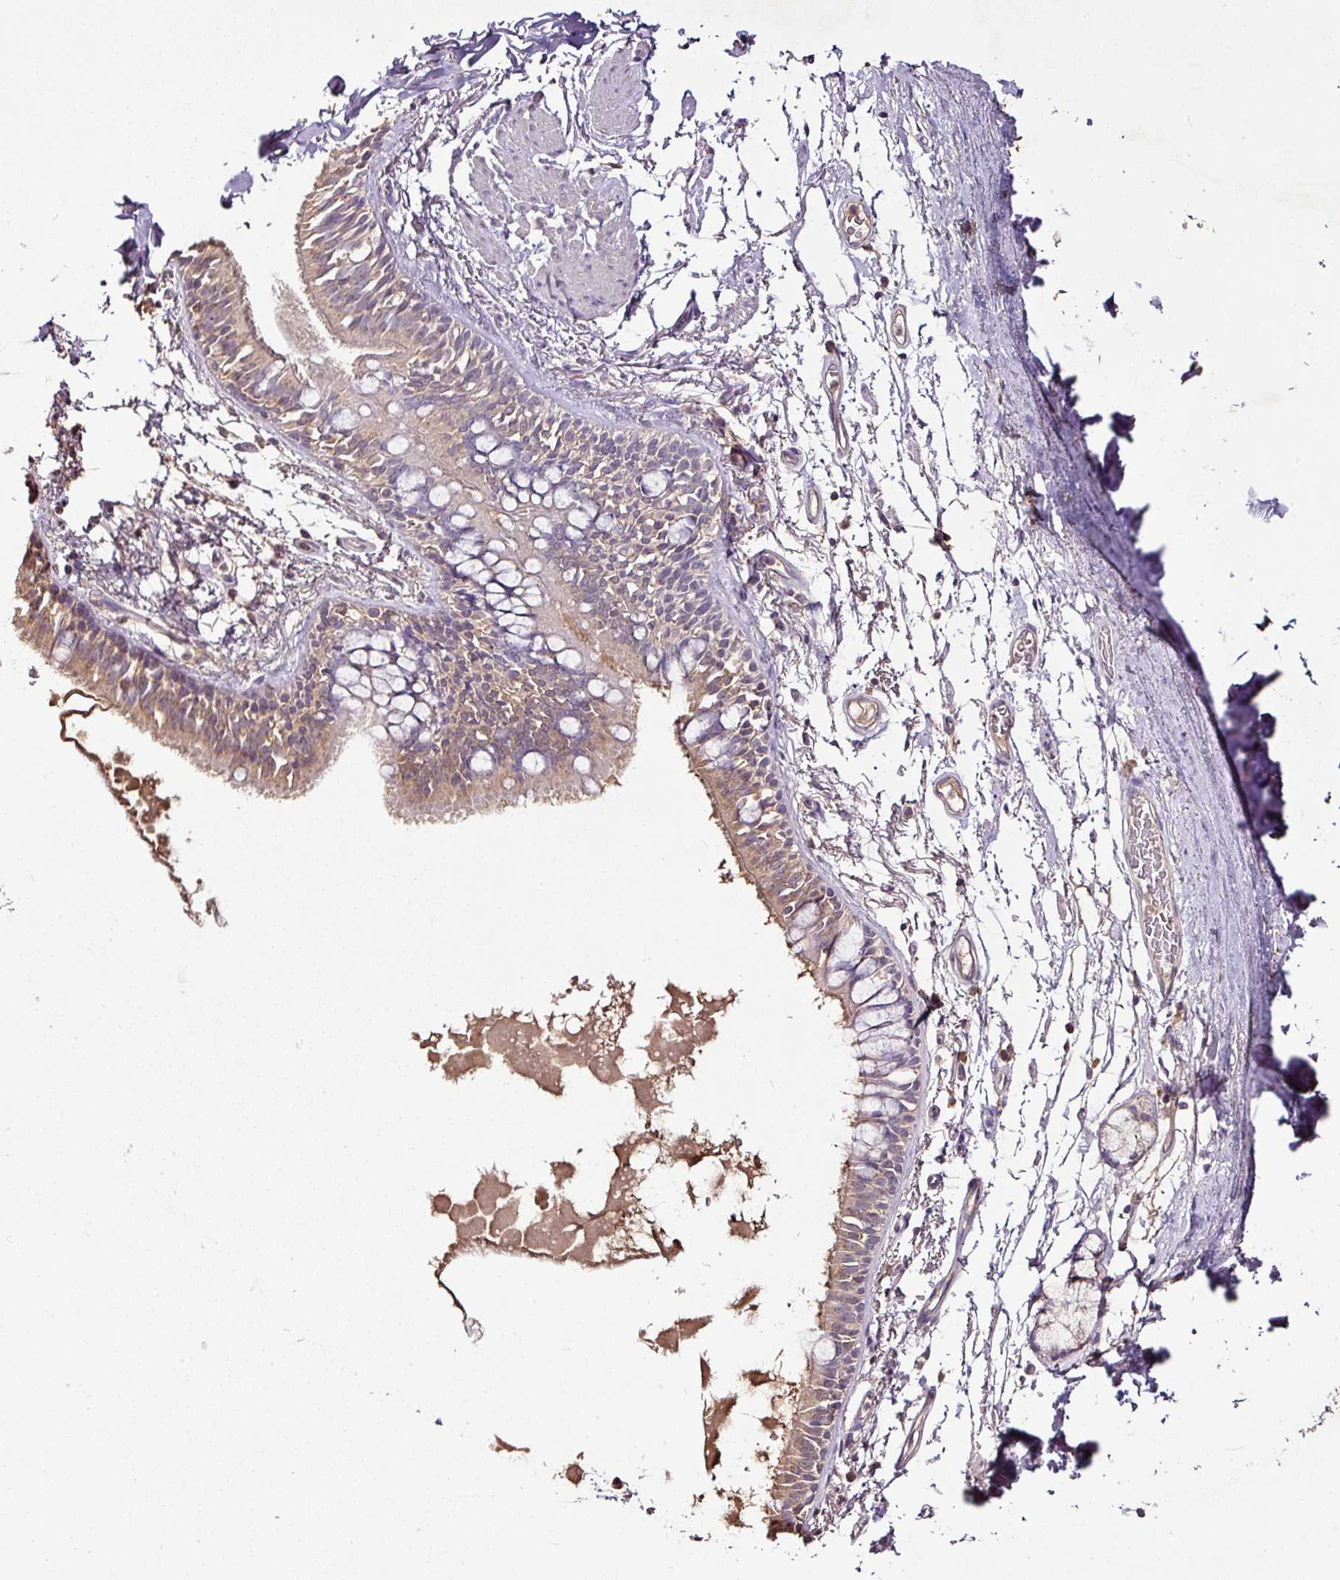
{"staining": {"intensity": "moderate", "quantity": ">75%", "location": "cytoplasmic/membranous"}, "tissue": "bronchus", "cell_type": "Respiratory epithelial cells", "image_type": "normal", "snomed": [{"axis": "morphology", "description": "Normal tissue, NOS"}, {"axis": "topography", "description": "Bronchus"}], "caption": "Bronchus was stained to show a protein in brown. There is medium levels of moderate cytoplasmic/membranous expression in about >75% of respiratory epithelial cells. (DAB IHC with brightfield microscopy, high magnification).", "gene": "RPL38", "patient": {"sex": "male", "age": 70}}